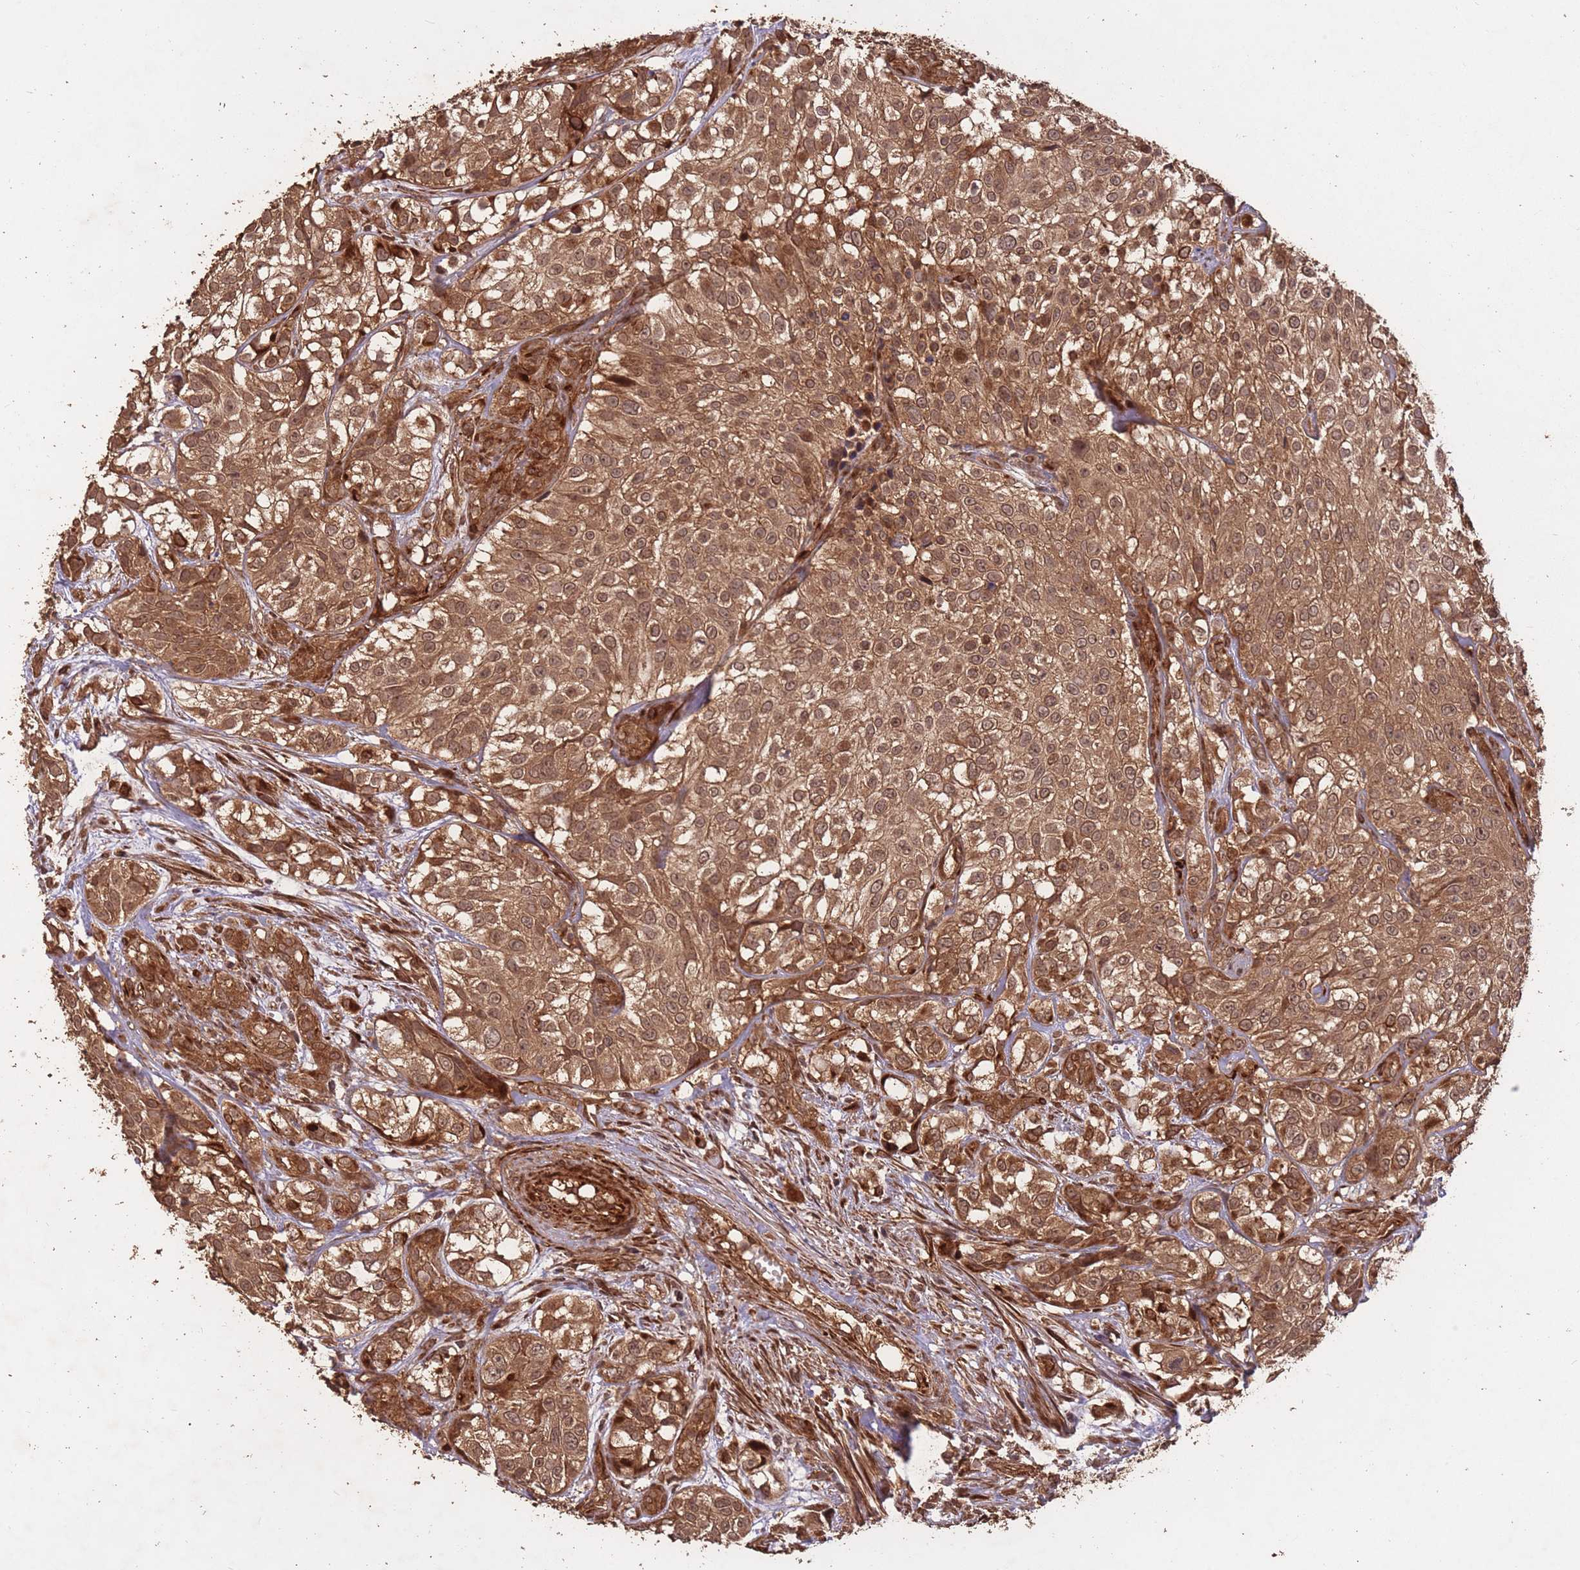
{"staining": {"intensity": "moderate", "quantity": ">75%", "location": "cytoplasmic/membranous,nuclear"}, "tissue": "urothelial cancer", "cell_type": "Tumor cells", "image_type": "cancer", "snomed": [{"axis": "morphology", "description": "Urothelial carcinoma, High grade"}, {"axis": "topography", "description": "Urinary bladder"}], "caption": "Human high-grade urothelial carcinoma stained for a protein (brown) reveals moderate cytoplasmic/membranous and nuclear positive positivity in approximately >75% of tumor cells.", "gene": "ERBB3", "patient": {"sex": "male", "age": 56}}